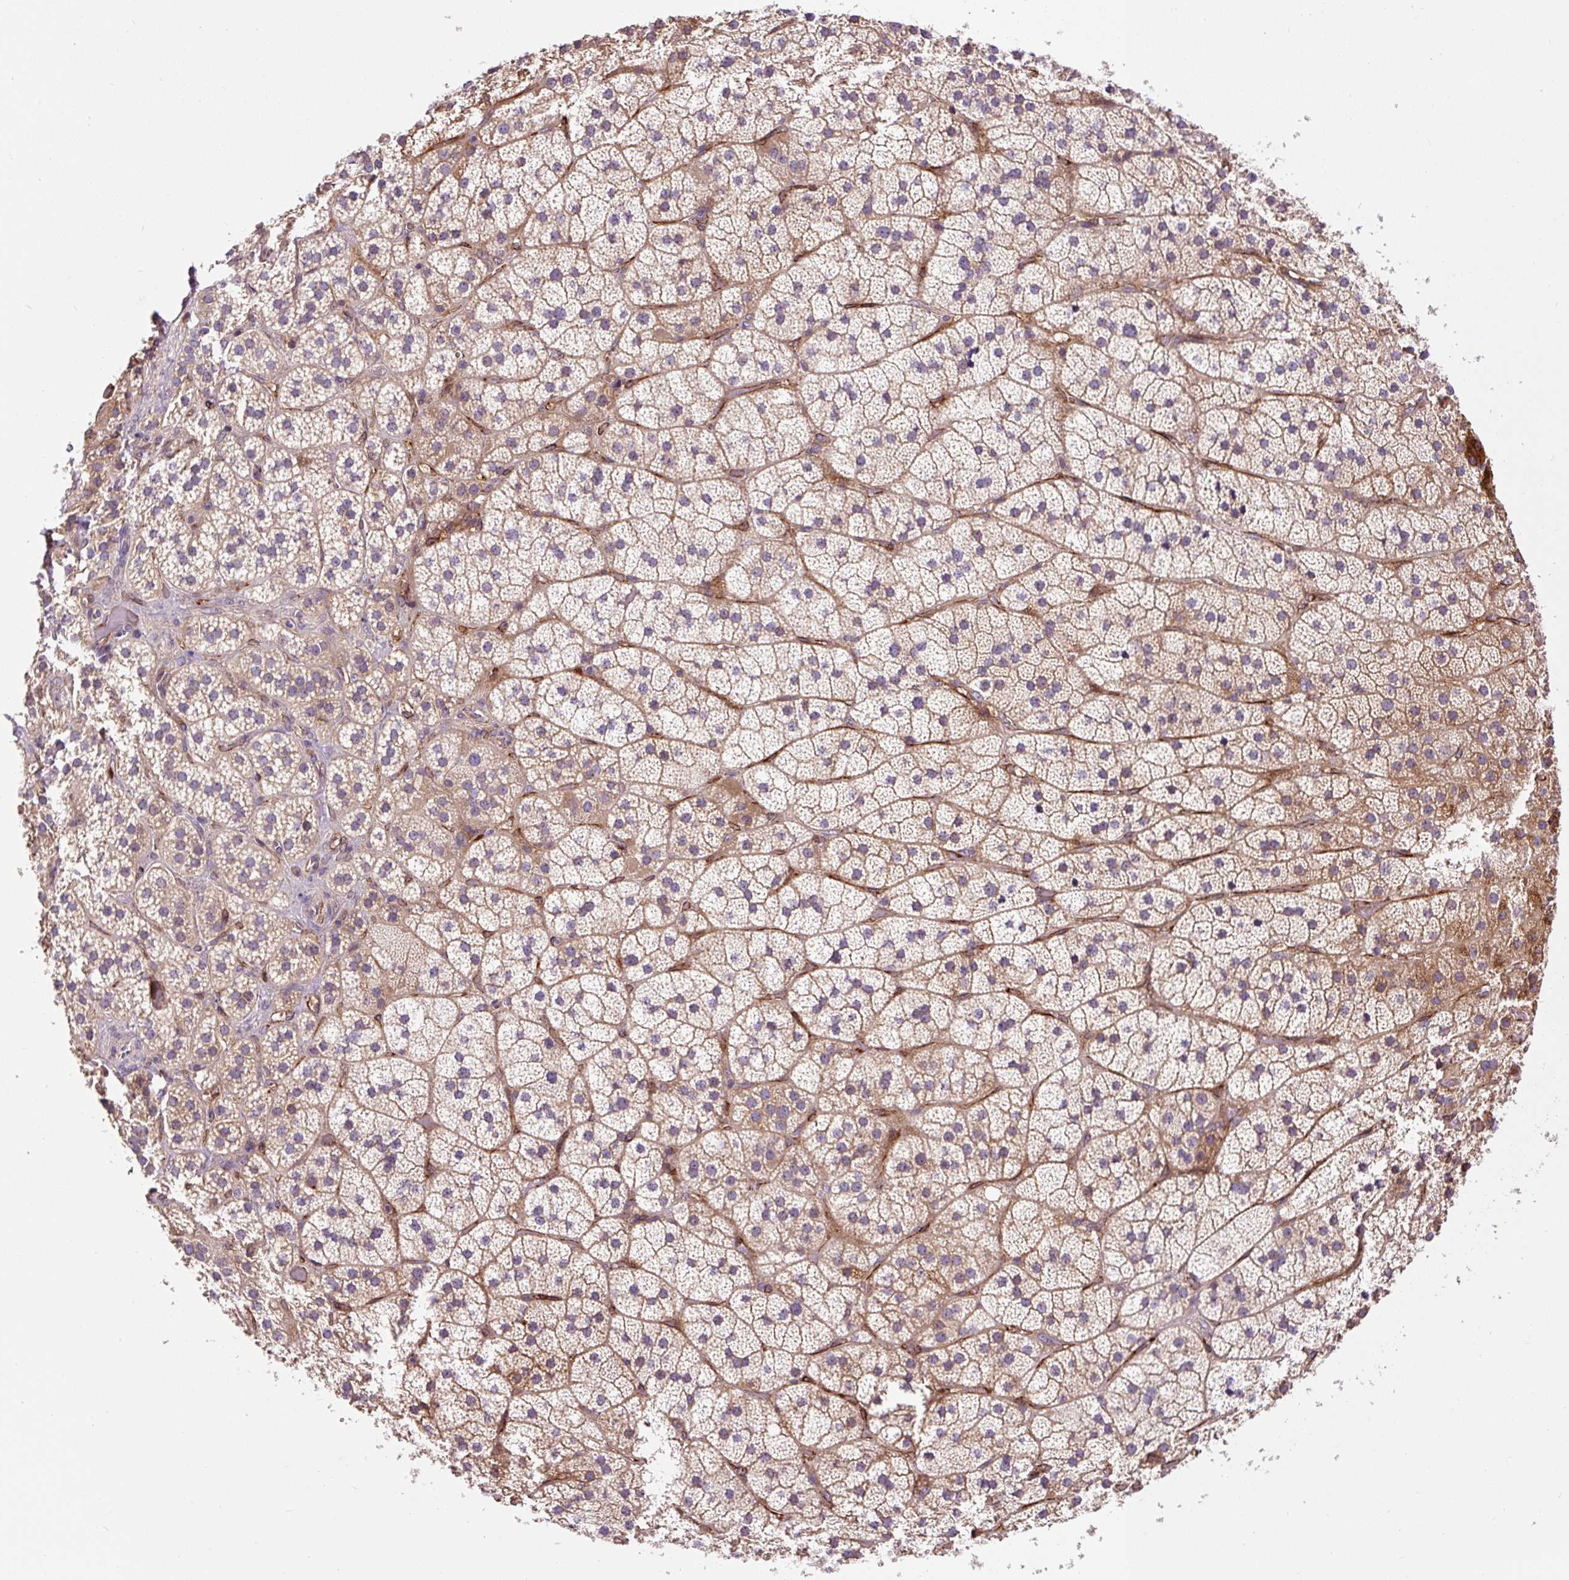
{"staining": {"intensity": "strong", "quantity": "25%-75%", "location": "cytoplasmic/membranous"}, "tissue": "adrenal gland", "cell_type": "Glandular cells", "image_type": "normal", "snomed": [{"axis": "morphology", "description": "Normal tissue, NOS"}, {"axis": "topography", "description": "Adrenal gland"}], "caption": "This image demonstrates immunohistochemistry staining of unremarkable human adrenal gland, with high strong cytoplasmic/membranous staining in about 25%-75% of glandular cells.", "gene": "PCDHGB3", "patient": {"sex": "male", "age": 57}}